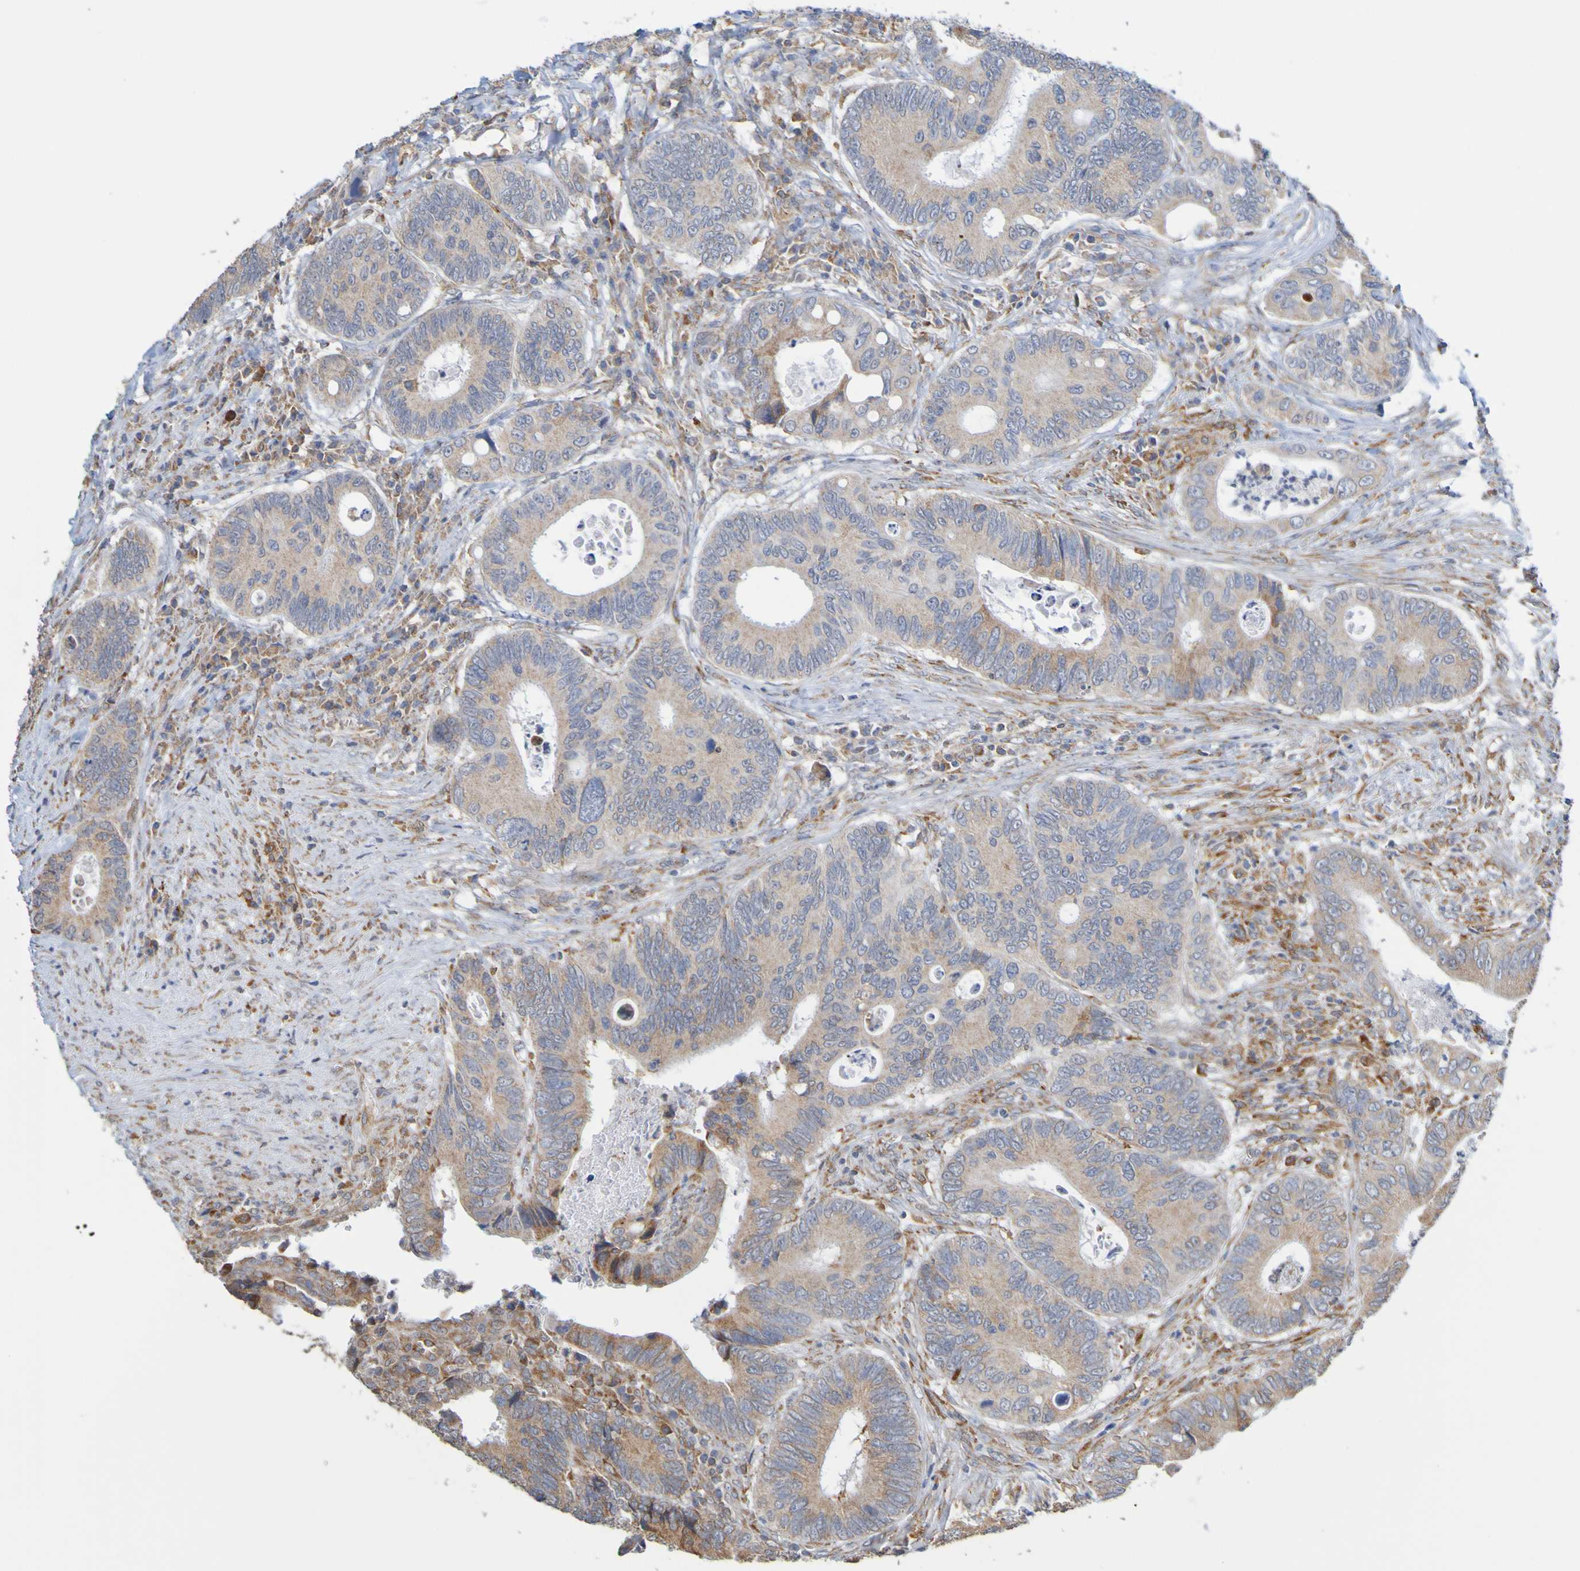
{"staining": {"intensity": "weak", "quantity": ">75%", "location": "cytoplasmic/membranous"}, "tissue": "colorectal cancer", "cell_type": "Tumor cells", "image_type": "cancer", "snomed": [{"axis": "morphology", "description": "Inflammation, NOS"}, {"axis": "morphology", "description": "Adenocarcinoma, NOS"}, {"axis": "topography", "description": "Colon"}], "caption": "The photomicrograph shows staining of colorectal adenocarcinoma, revealing weak cytoplasmic/membranous protein expression (brown color) within tumor cells.", "gene": "PDIA3", "patient": {"sex": "male", "age": 72}}